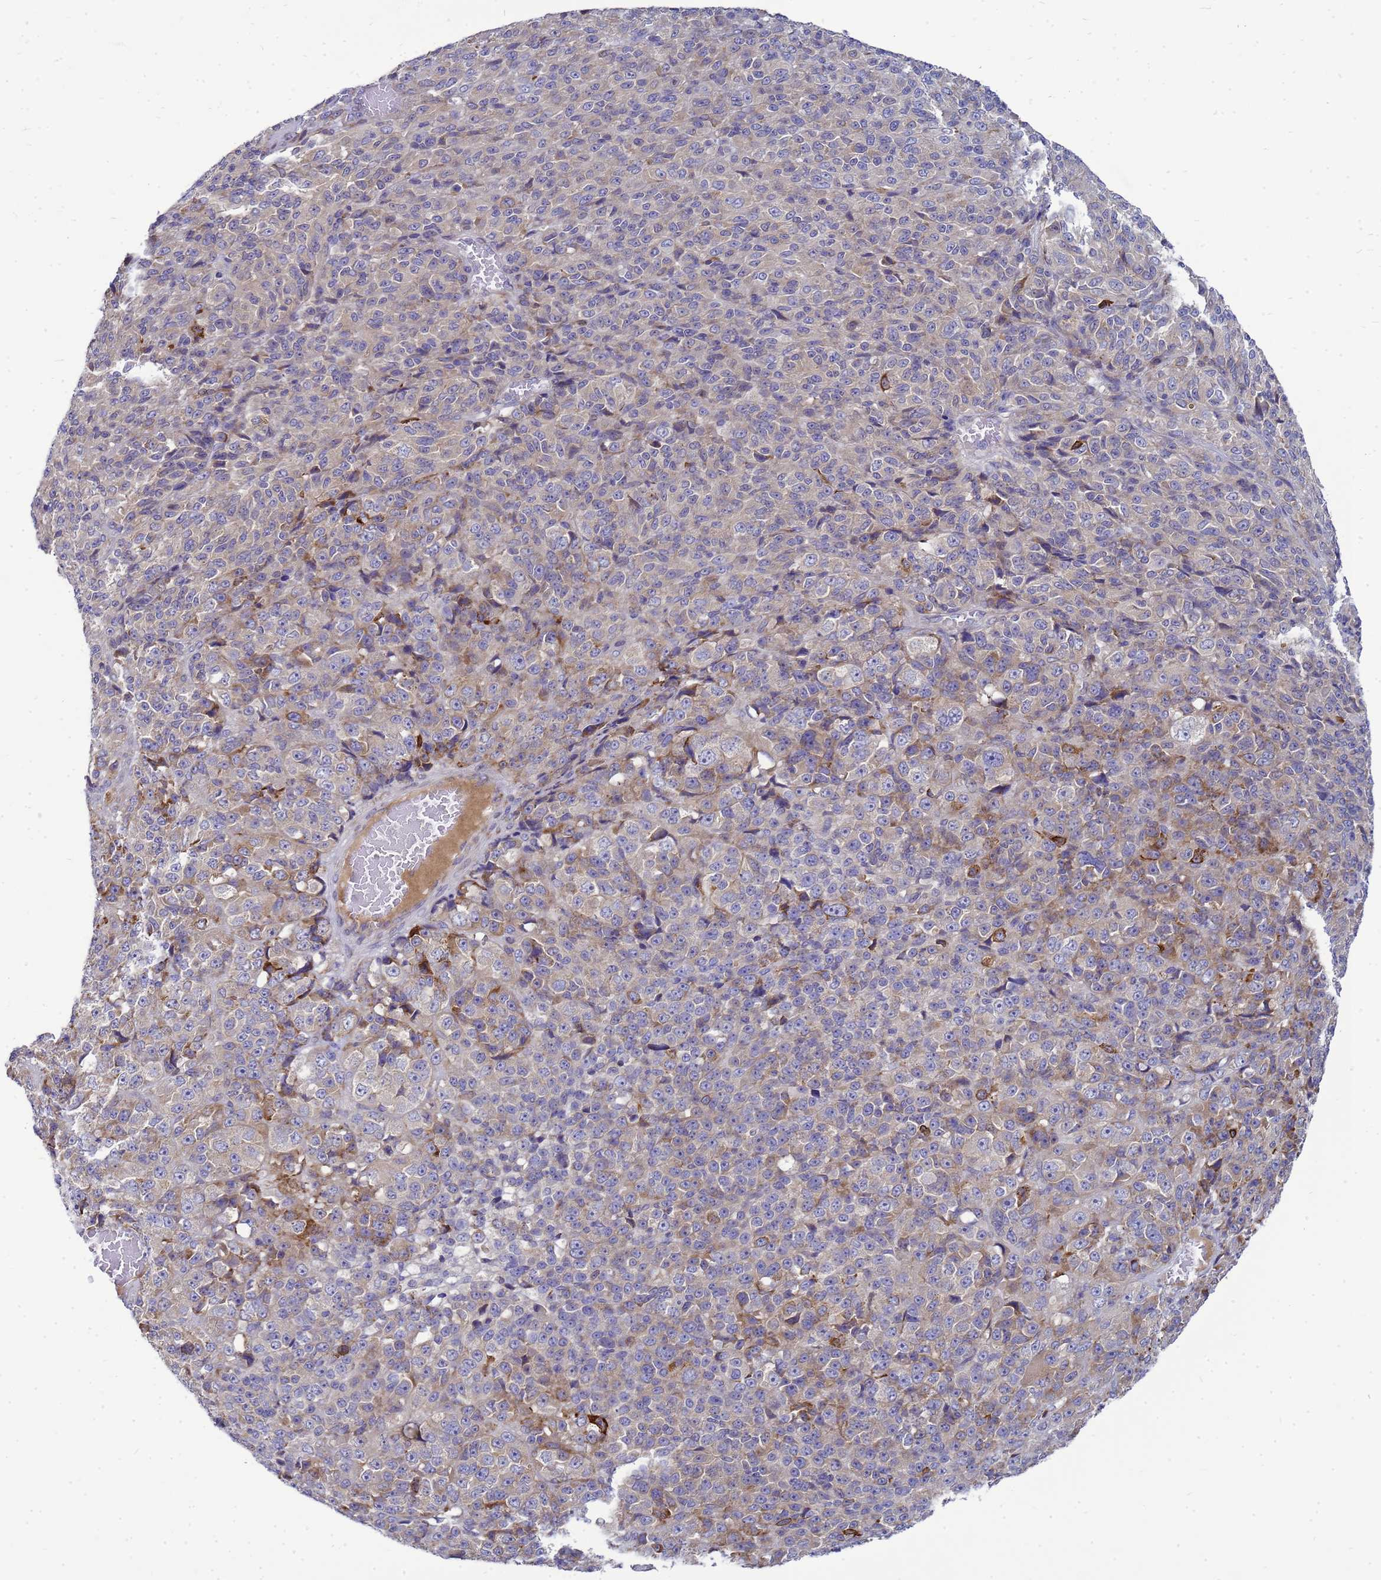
{"staining": {"intensity": "moderate", "quantity": "<25%", "location": "cytoplasmic/membranous"}, "tissue": "melanoma", "cell_type": "Tumor cells", "image_type": "cancer", "snomed": [{"axis": "morphology", "description": "Malignant melanoma, Metastatic site"}, {"axis": "topography", "description": "Brain"}], "caption": "Immunohistochemical staining of human malignant melanoma (metastatic site) displays low levels of moderate cytoplasmic/membranous protein staining in approximately <25% of tumor cells.", "gene": "MON1B", "patient": {"sex": "female", "age": 56}}